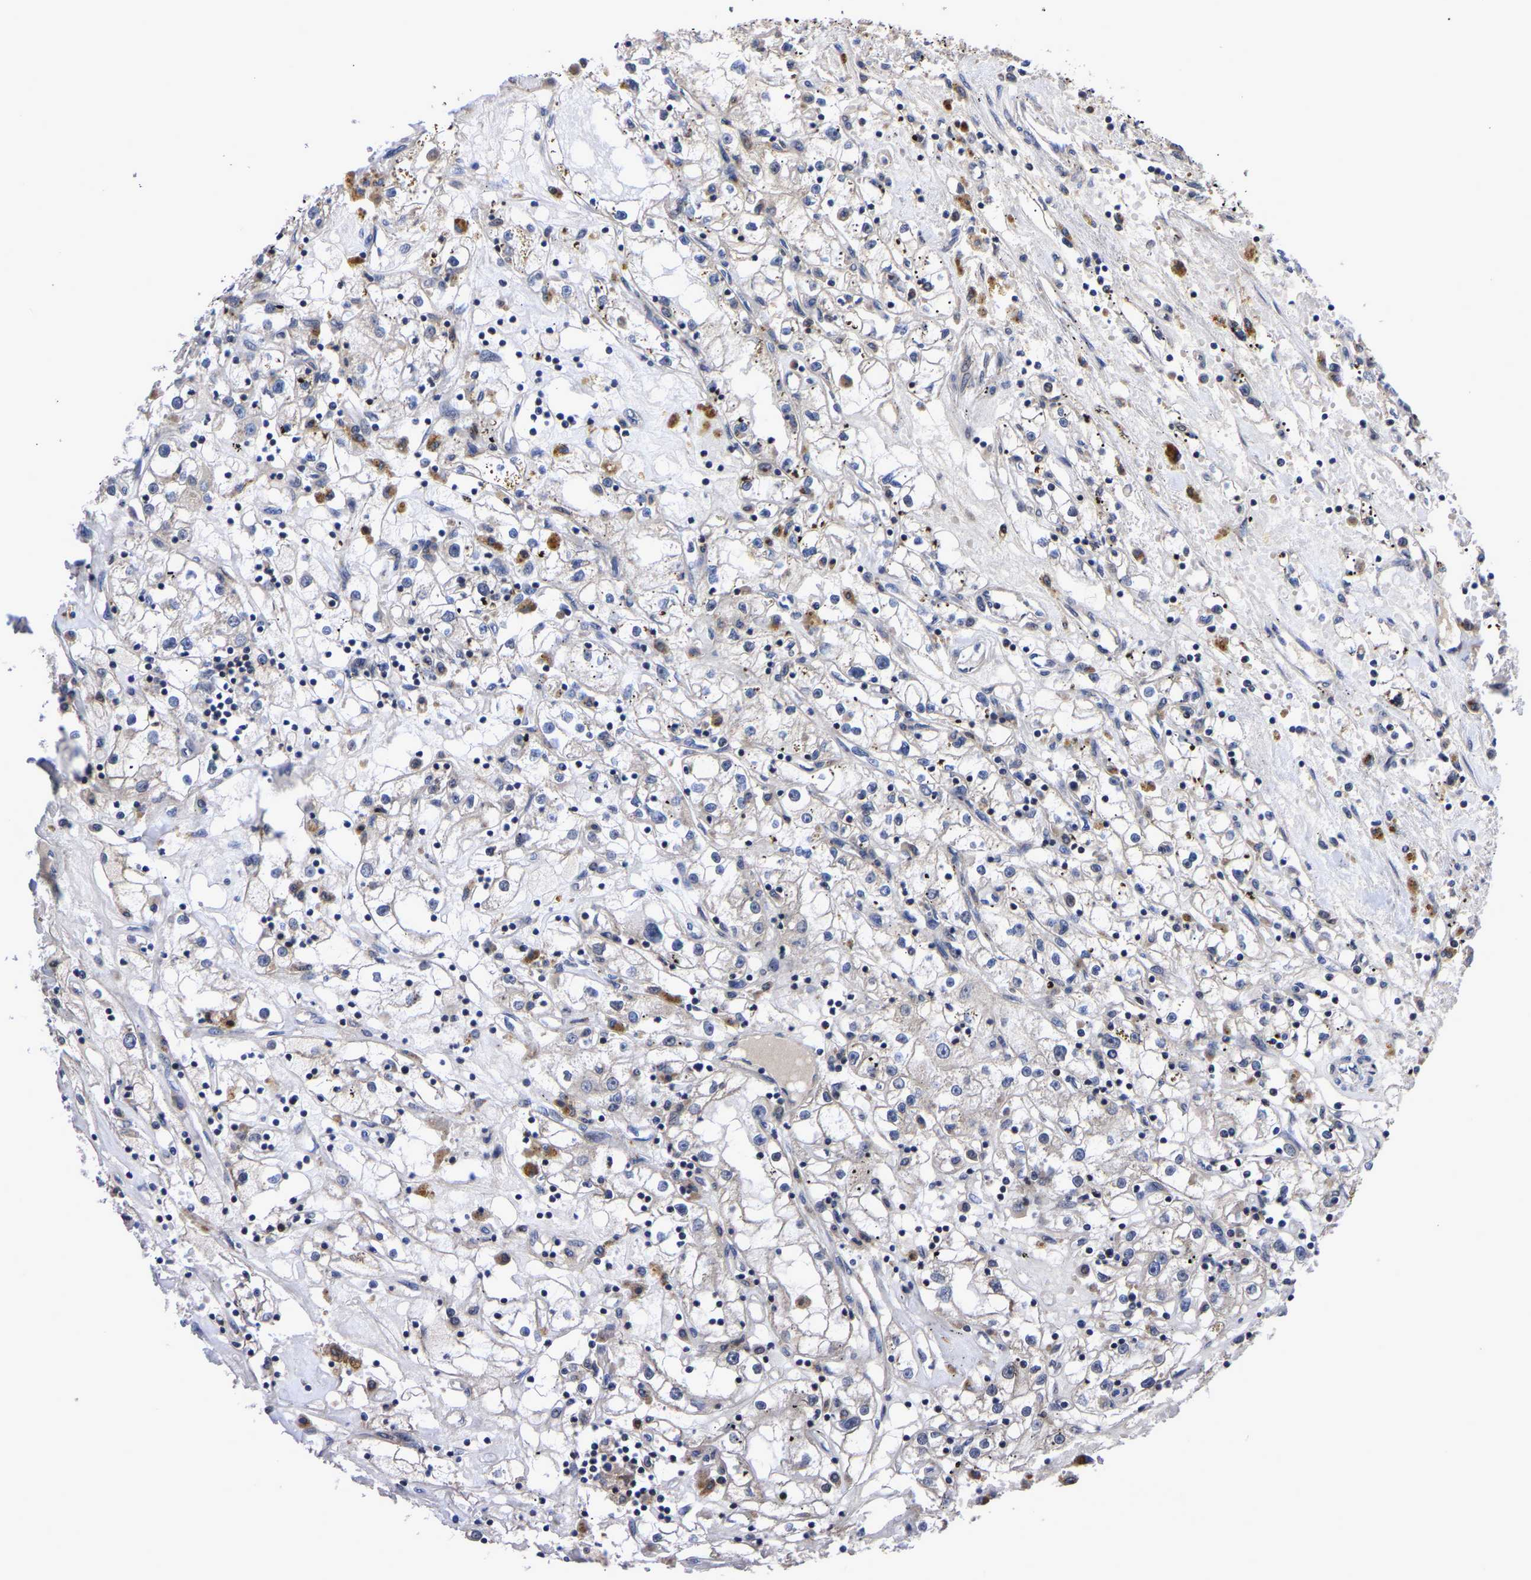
{"staining": {"intensity": "negative", "quantity": "none", "location": "none"}, "tissue": "renal cancer", "cell_type": "Tumor cells", "image_type": "cancer", "snomed": [{"axis": "morphology", "description": "Adenocarcinoma, NOS"}, {"axis": "topography", "description": "Kidney"}], "caption": "Immunohistochemical staining of renal adenocarcinoma shows no significant staining in tumor cells. (Brightfield microscopy of DAB immunohistochemistry at high magnification).", "gene": "JUNB", "patient": {"sex": "male", "age": 56}}